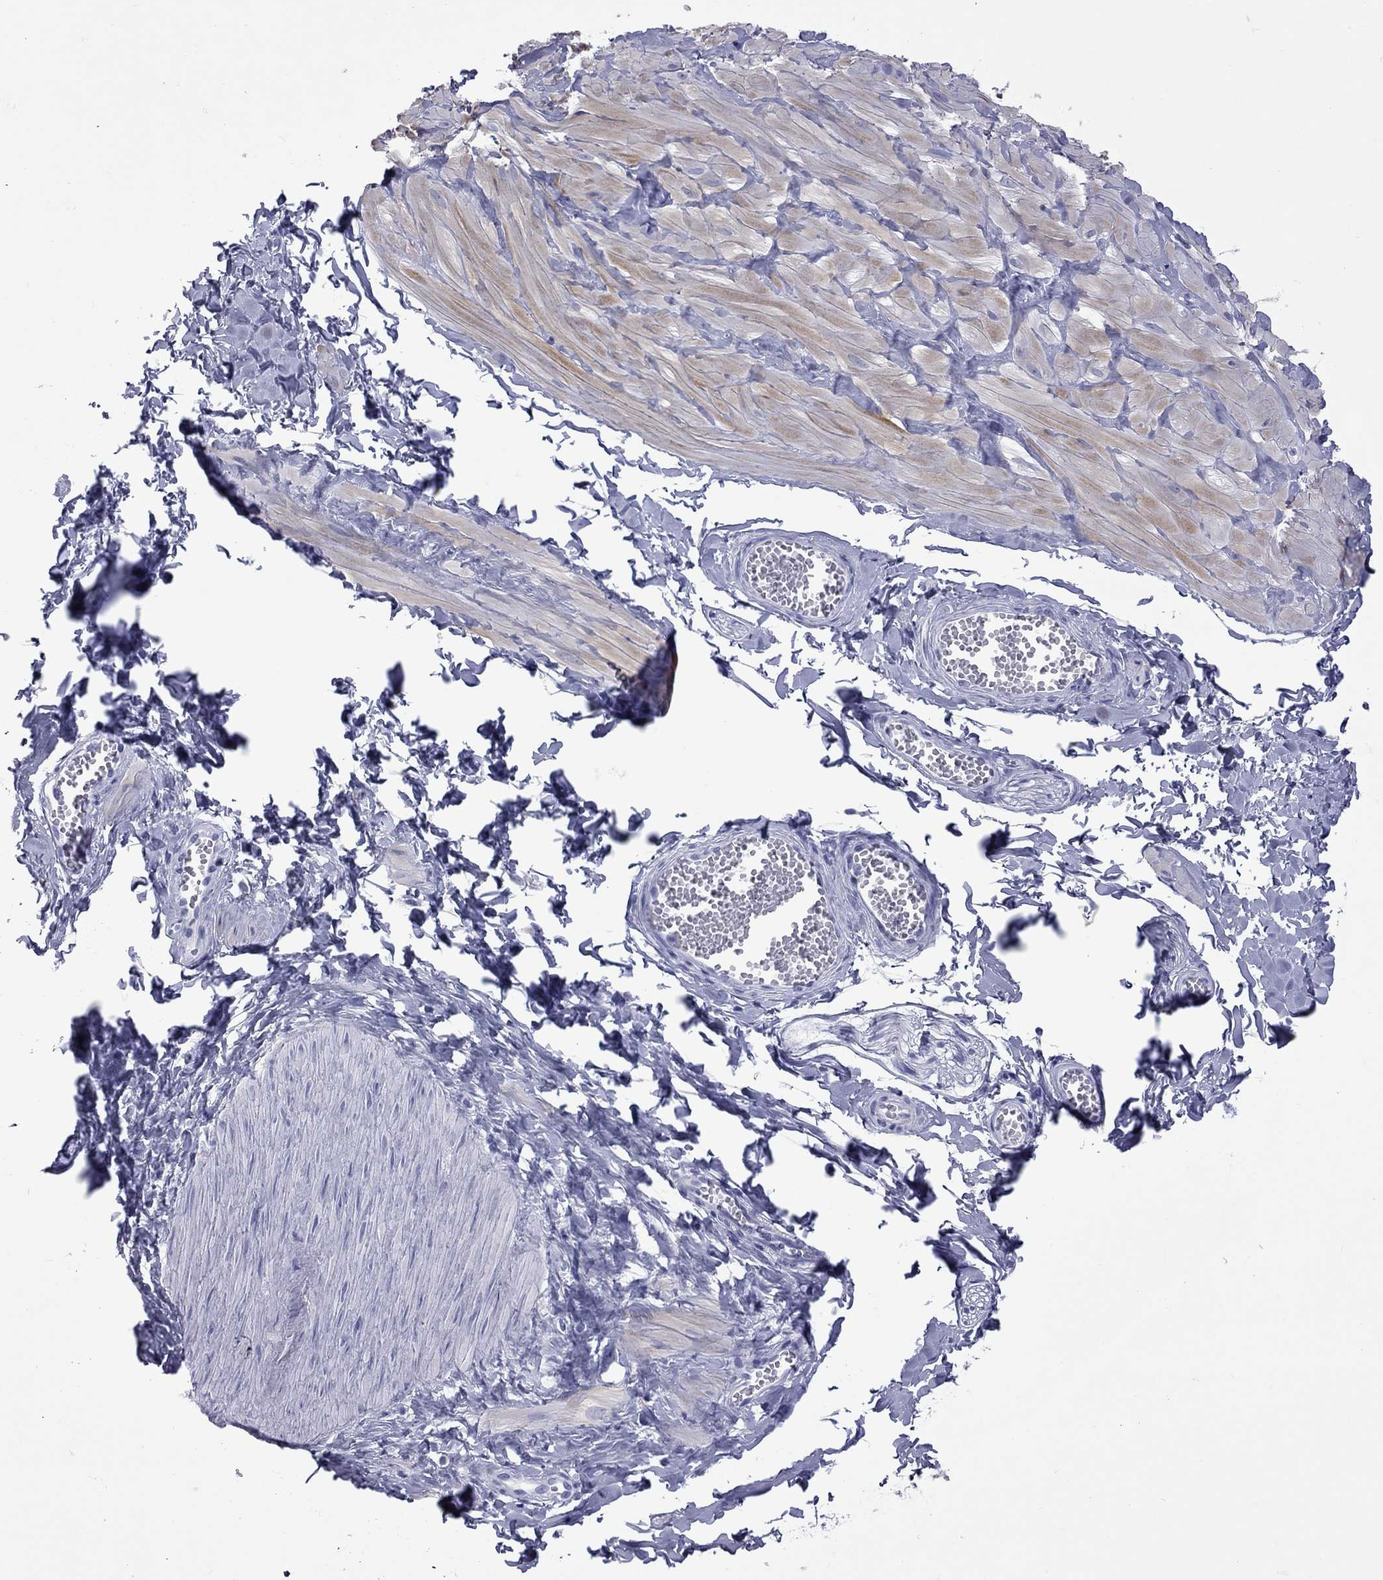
{"staining": {"intensity": "negative", "quantity": "none", "location": "none"}, "tissue": "adipose tissue", "cell_type": "Adipocytes", "image_type": "normal", "snomed": [{"axis": "morphology", "description": "Normal tissue, NOS"}, {"axis": "topography", "description": "Smooth muscle"}, {"axis": "topography", "description": "Peripheral nerve tissue"}], "caption": "Immunohistochemistry image of benign adipose tissue stained for a protein (brown), which demonstrates no staining in adipocytes. (DAB IHC, high magnification).", "gene": "EPPIN", "patient": {"sex": "male", "age": 22}}